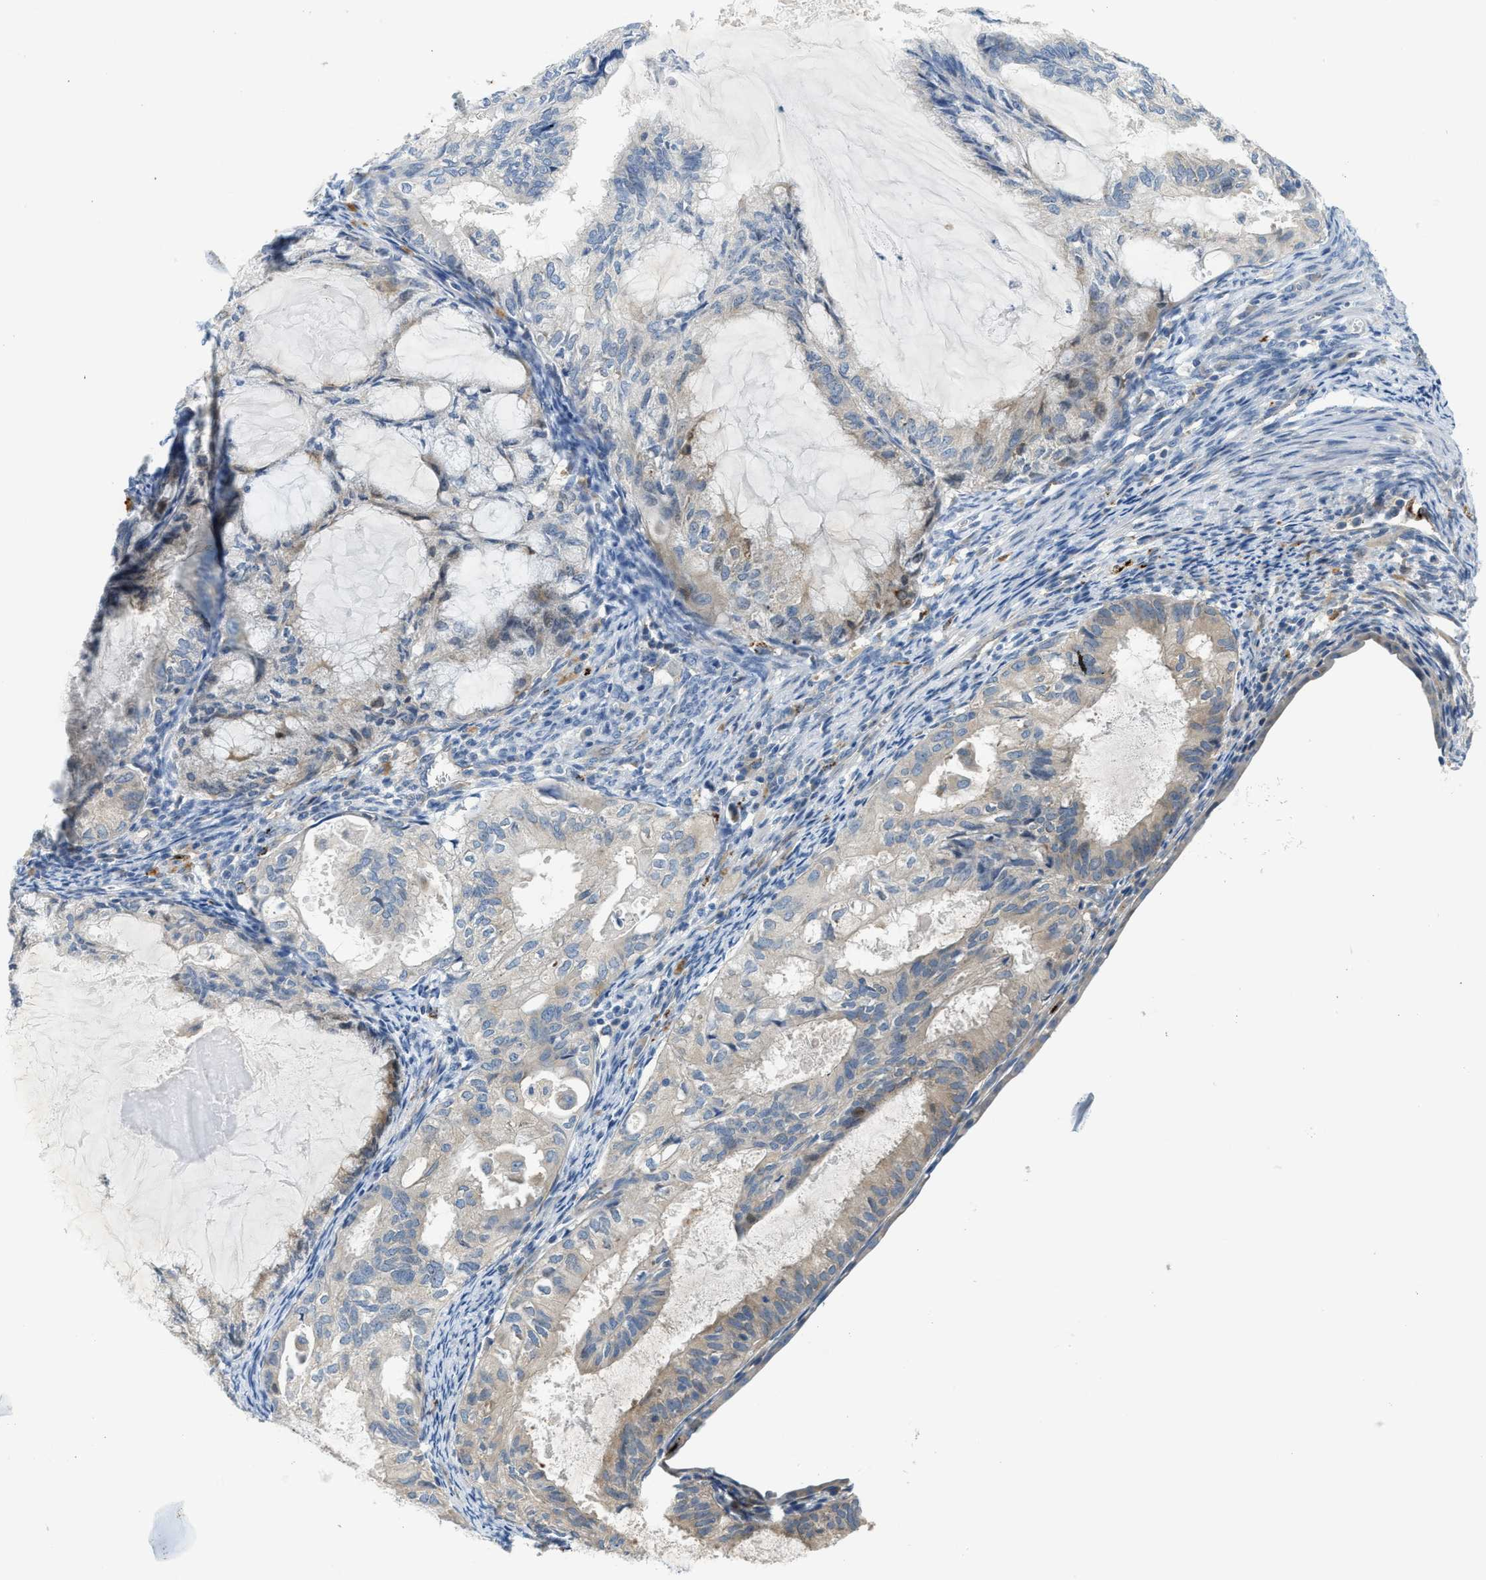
{"staining": {"intensity": "weak", "quantity": "<25%", "location": "cytoplasmic/membranous"}, "tissue": "cervical cancer", "cell_type": "Tumor cells", "image_type": "cancer", "snomed": [{"axis": "morphology", "description": "Normal tissue, NOS"}, {"axis": "morphology", "description": "Adenocarcinoma, NOS"}, {"axis": "topography", "description": "Cervix"}, {"axis": "topography", "description": "Endometrium"}], "caption": "Human cervical cancer stained for a protein using immunohistochemistry displays no expression in tumor cells.", "gene": "KLHDC10", "patient": {"sex": "female", "age": 86}}